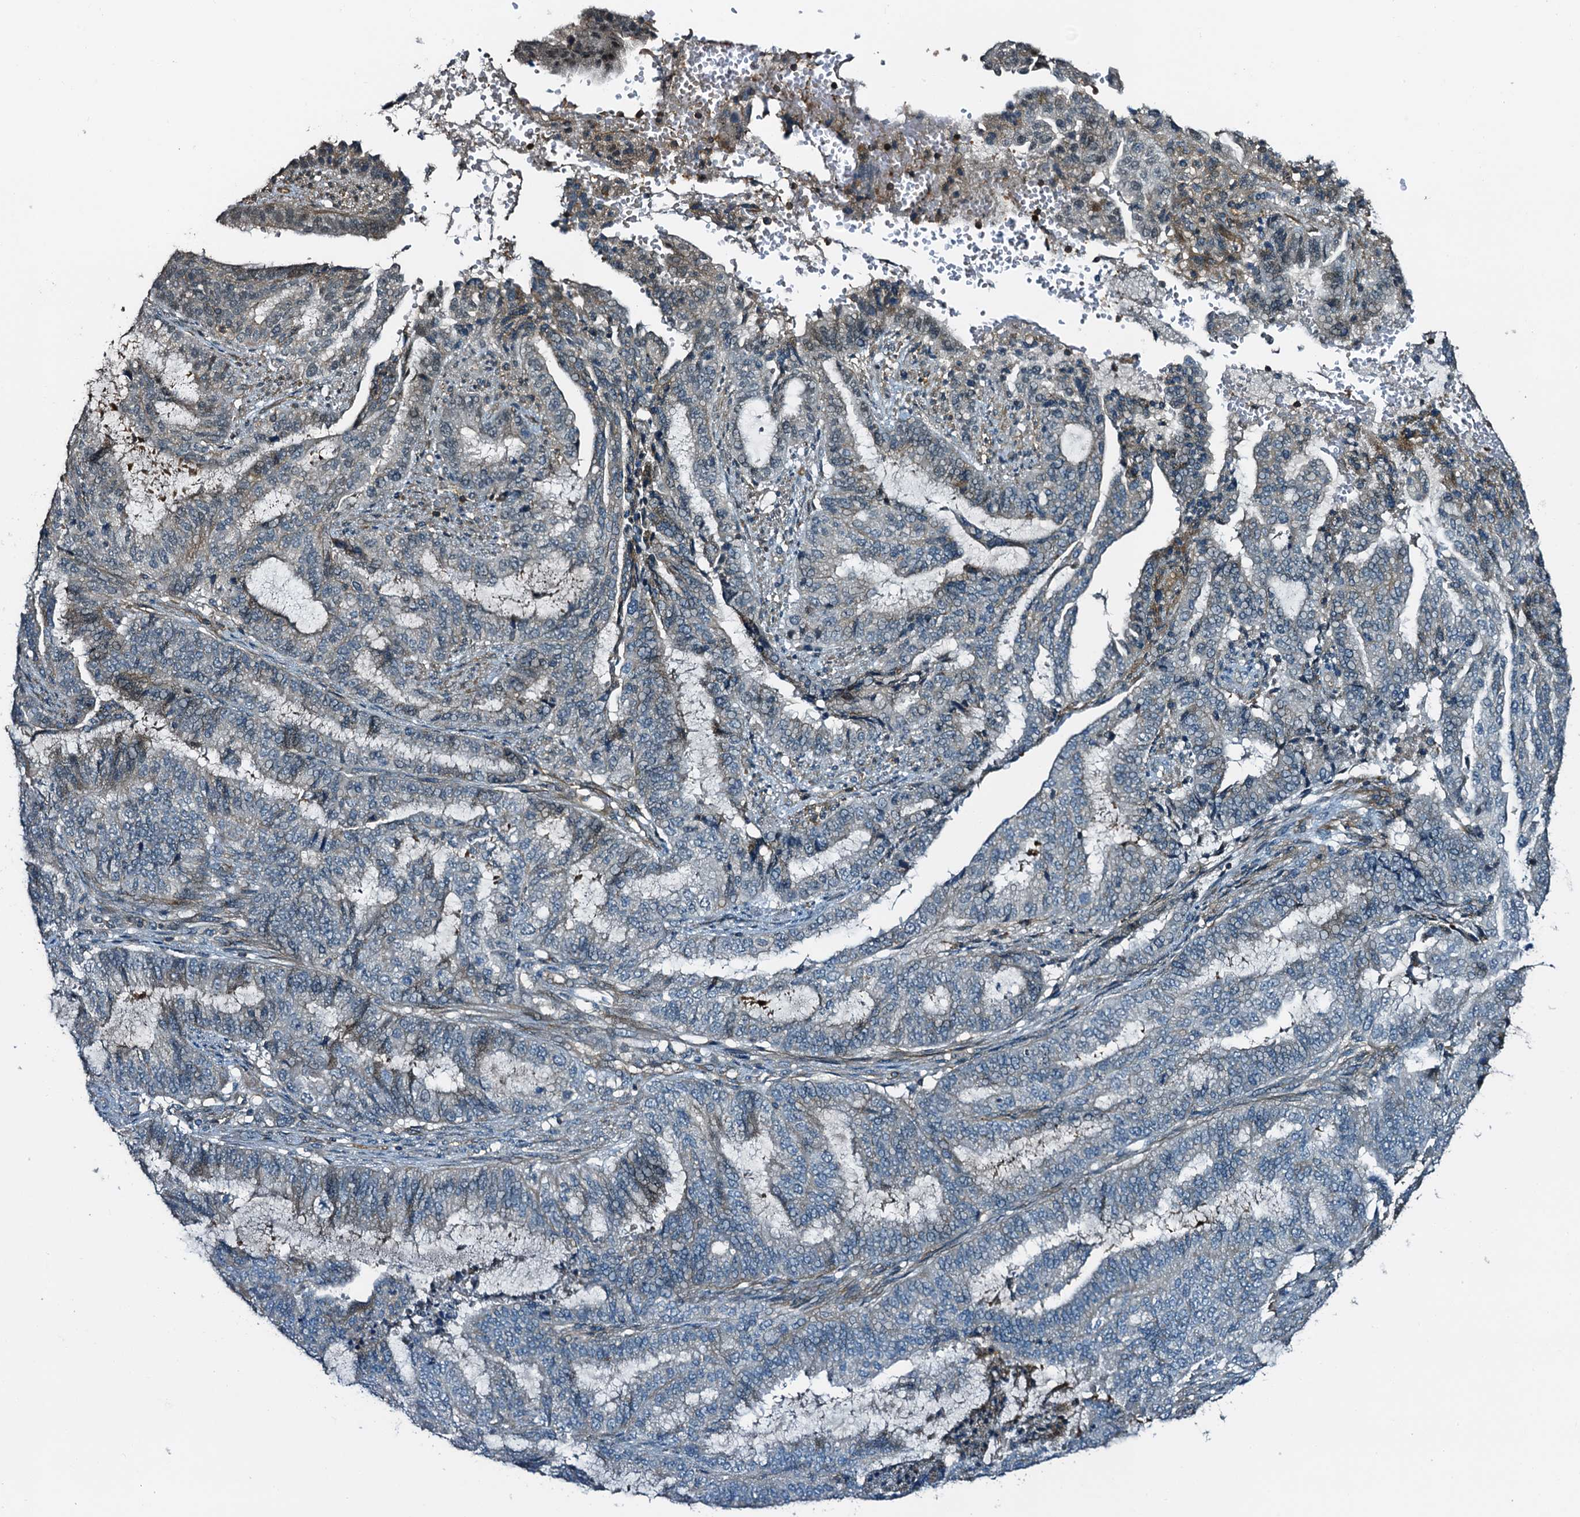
{"staining": {"intensity": "negative", "quantity": "none", "location": "none"}, "tissue": "endometrial cancer", "cell_type": "Tumor cells", "image_type": "cancer", "snomed": [{"axis": "morphology", "description": "Adenocarcinoma, NOS"}, {"axis": "topography", "description": "Endometrium"}], "caption": "Immunohistochemical staining of human adenocarcinoma (endometrial) exhibits no significant positivity in tumor cells. (Stains: DAB (3,3'-diaminobenzidine) immunohistochemistry with hematoxylin counter stain, Microscopy: brightfield microscopy at high magnification).", "gene": "DUOXA1", "patient": {"sex": "female", "age": 51}}